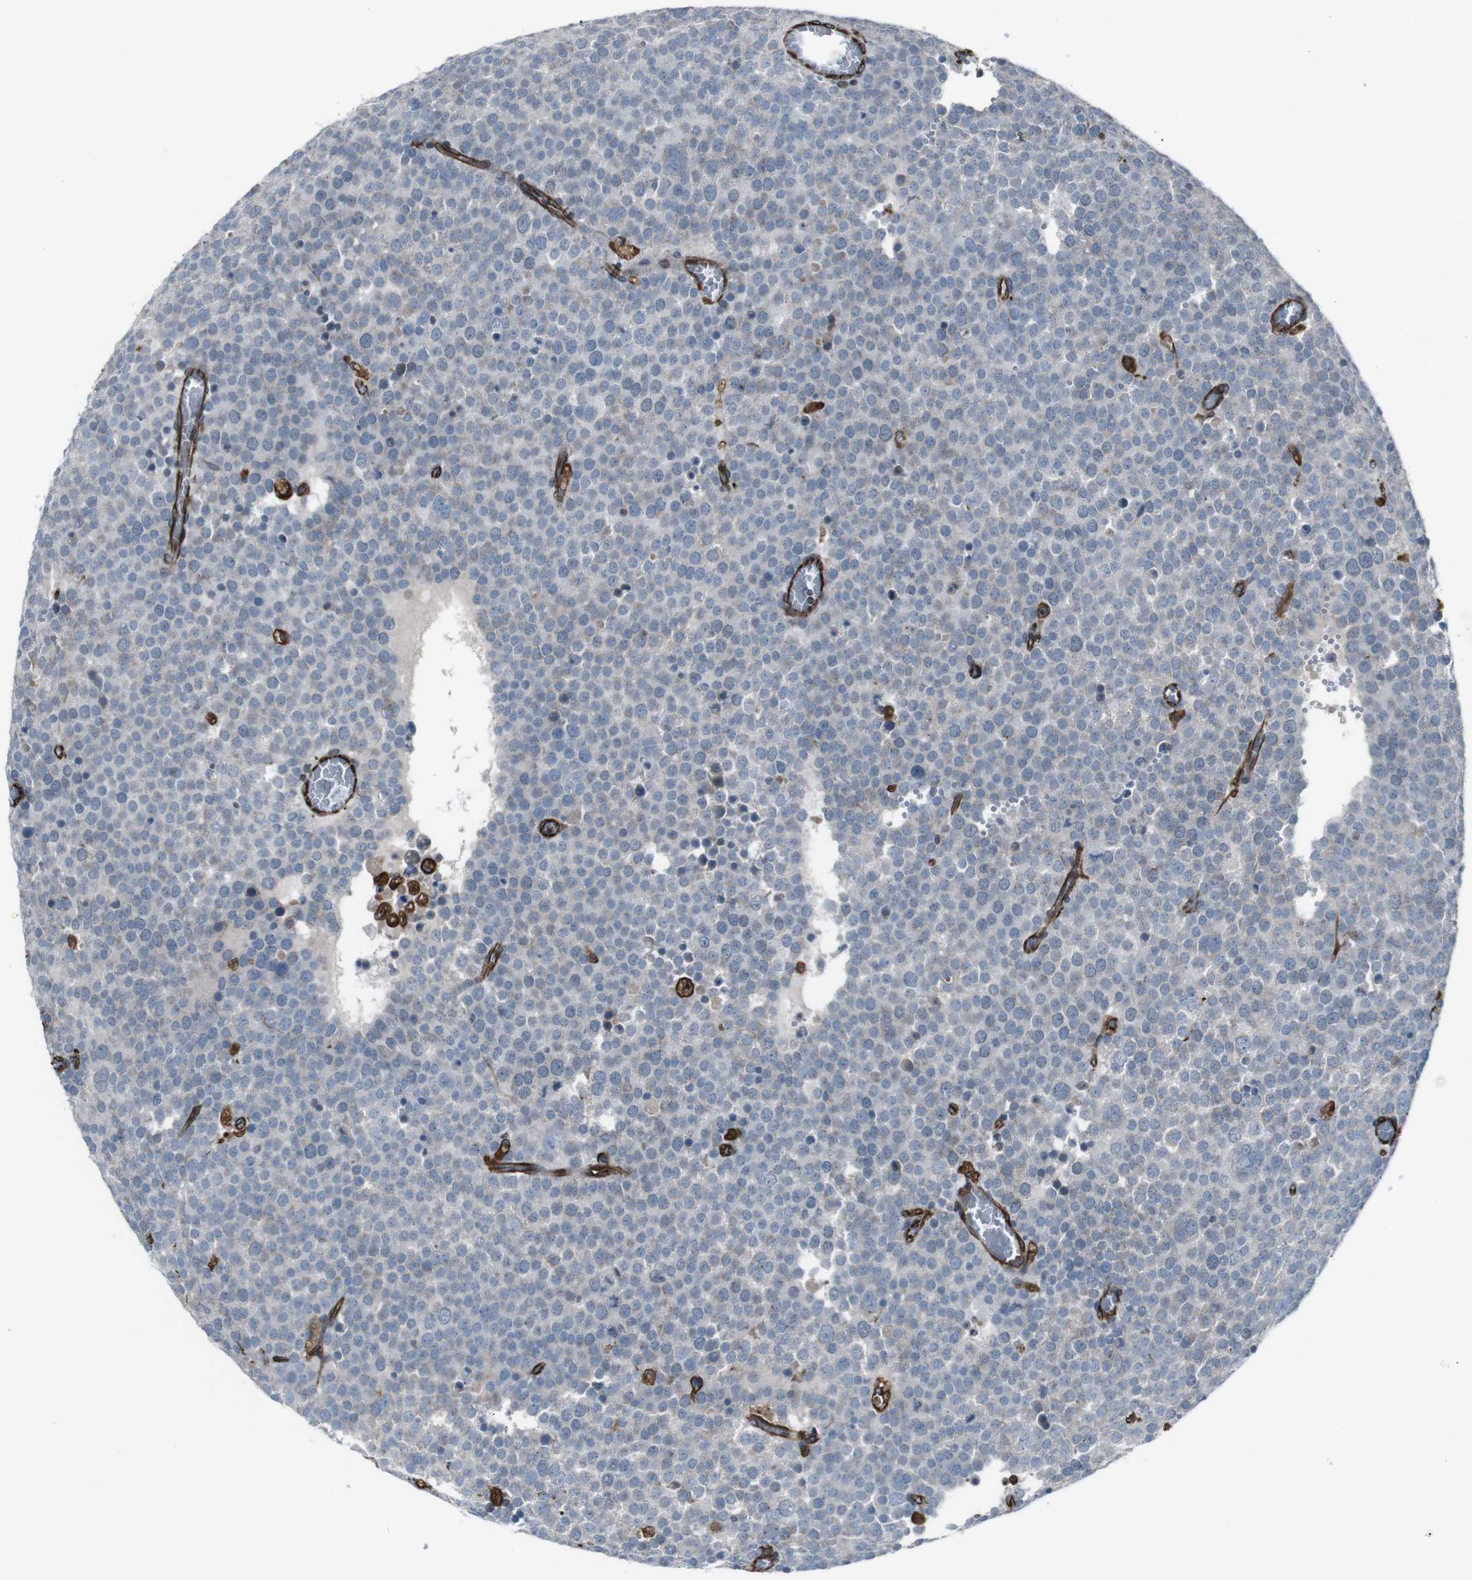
{"staining": {"intensity": "negative", "quantity": "none", "location": "none"}, "tissue": "testis cancer", "cell_type": "Tumor cells", "image_type": "cancer", "snomed": [{"axis": "morphology", "description": "Normal tissue, NOS"}, {"axis": "morphology", "description": "Seminoma, NOS"}, {"axis": "topography", "description": "Testis"}], "caption": "The micrograph reveals no significant positivity in tumor cells of testis cancer (seminoma).", "gene": "TMEM141", "patient": {"sex": "male", "age": 71}}